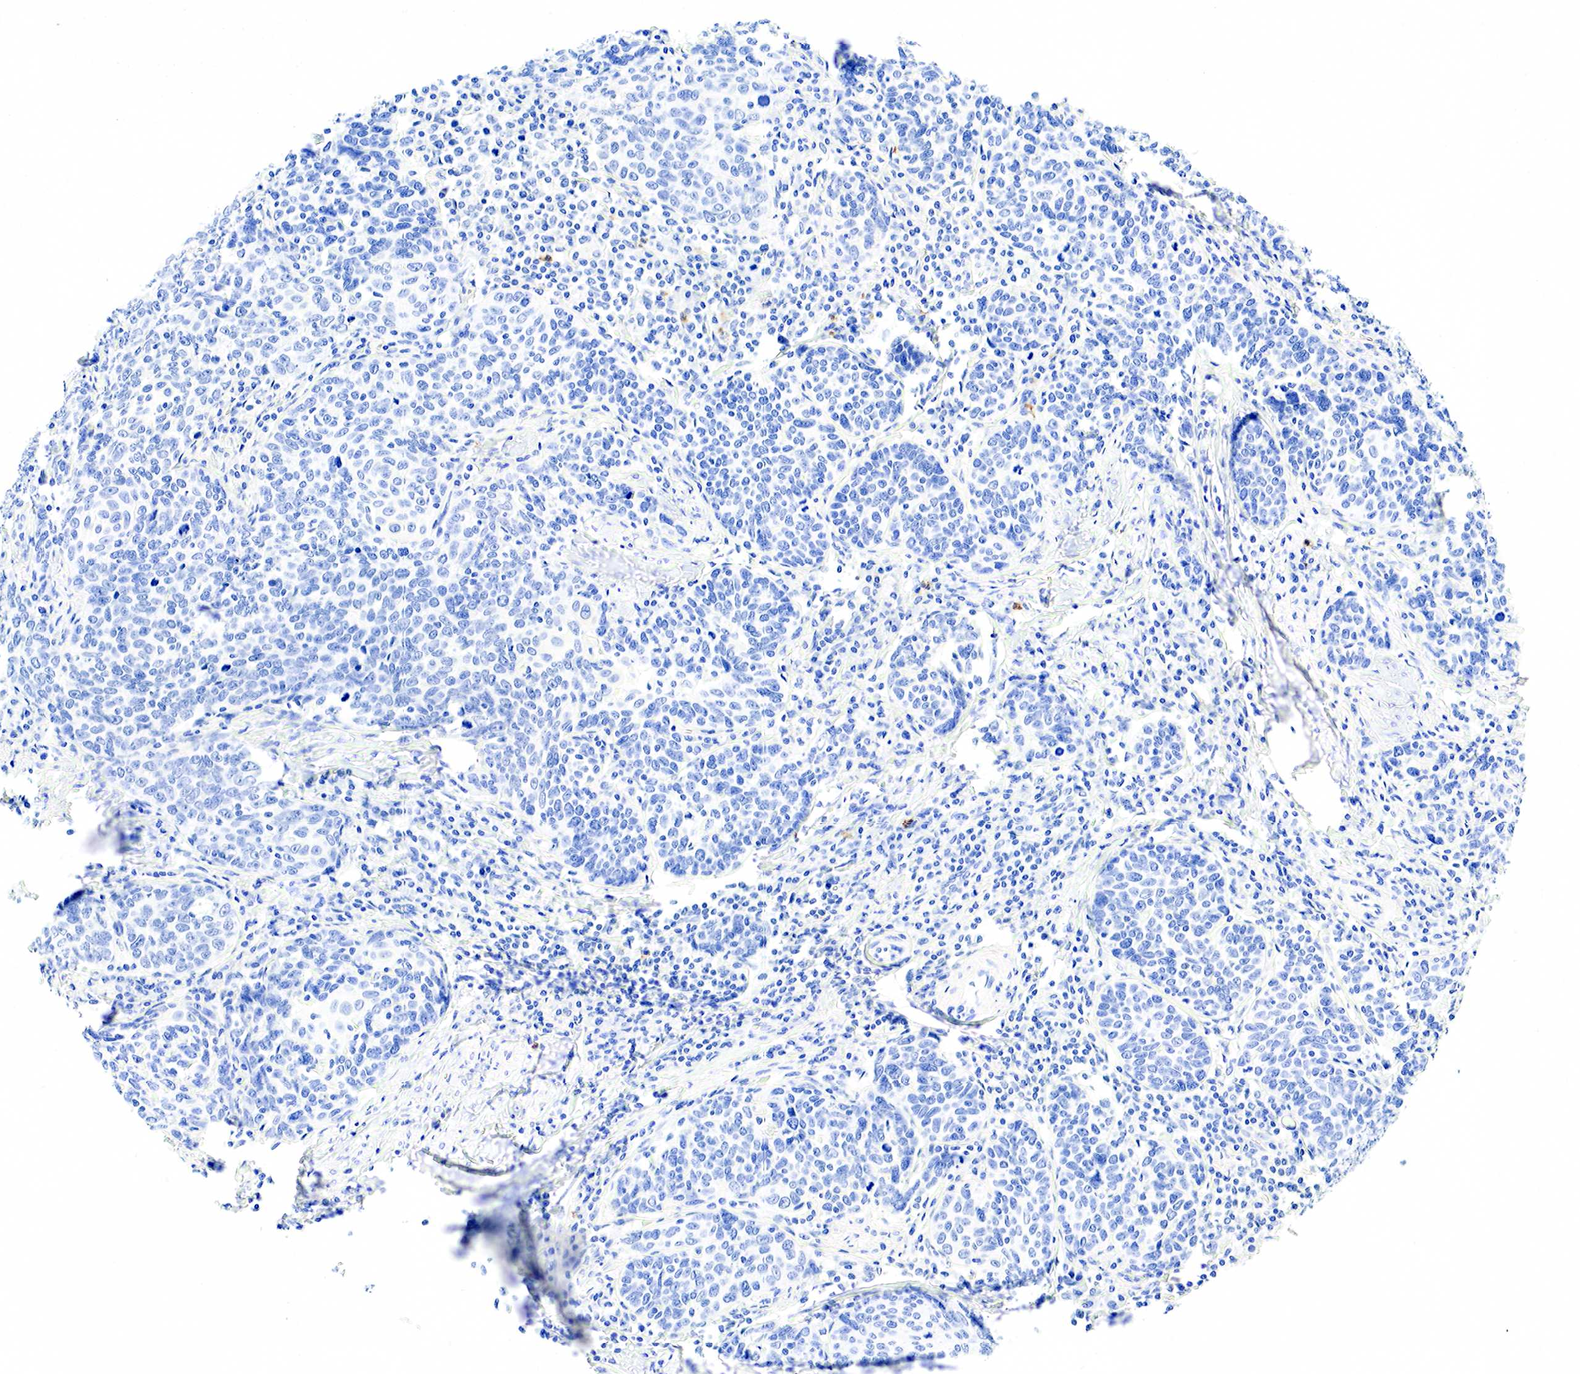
{"staining": {"intensity": "negative", "quantity": "none", "location": "none"}, "tissue": "cervical cancer", "cell_type": "Tumor cells", "image_type": "cancer", "snomed": [{"axis": "morphology", "description": "Squamous cell carcinoma, NOS"}, {"axis": "topography", "description": "Cervix"}], "caption": "DAB immunohistochemical staining of human cervical cancer (squamous cell carcinoma) displays no significant staining in tumor cells. (DAB immunohistochemistry (IHC) with hematoxylin counter stain).", "gene": "FUT4", "patient": {"sex": "female", "age": 41}}